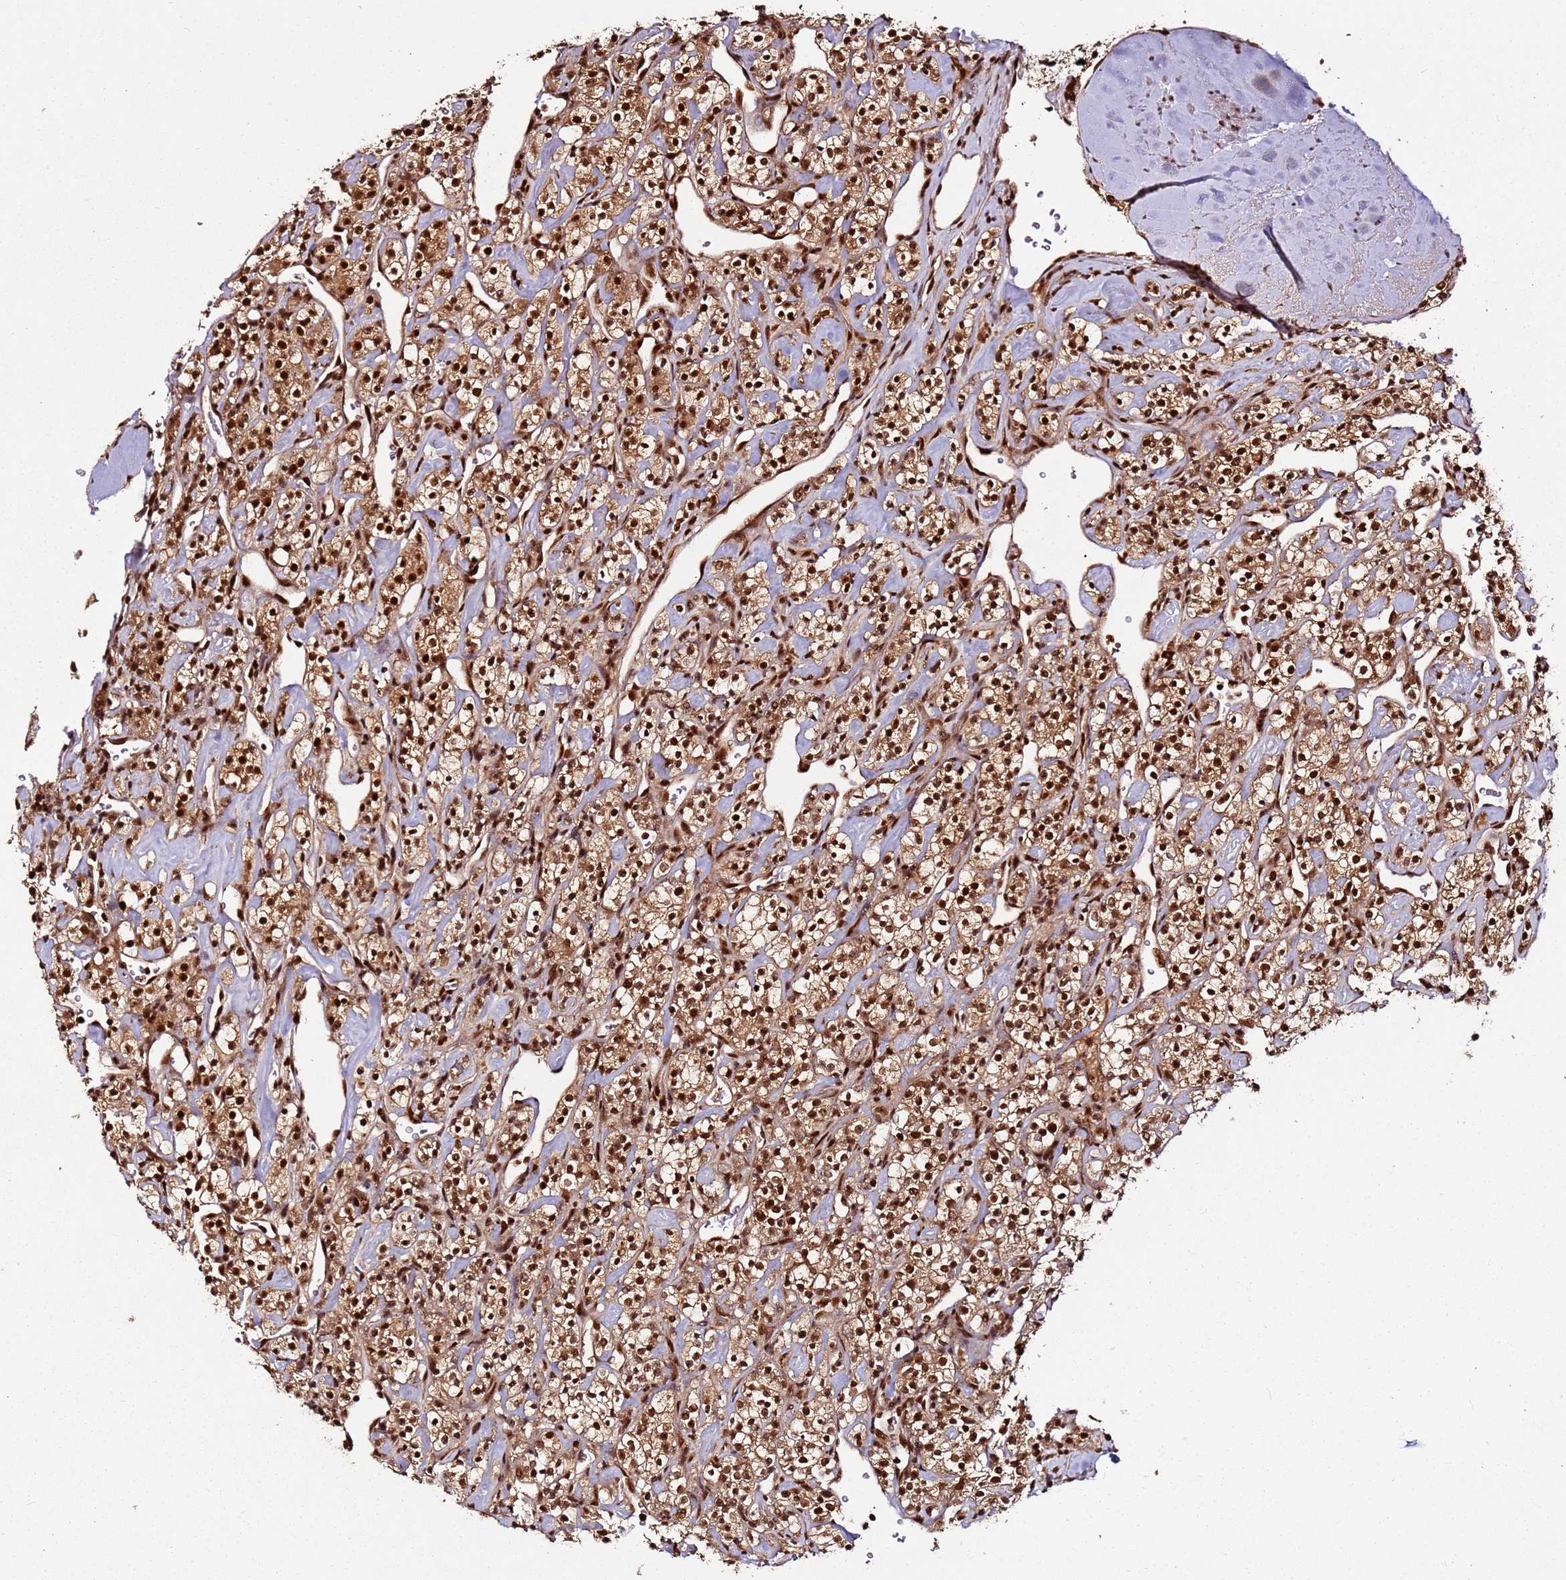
{"staining": {"intensity": "strong", "quantity": ">75%", "location": "cytoplasmic/membranous,nuclear"}, "tissue": "renal cancer", "cell_type": "Tumor cells", "image_type": "cancer", "snomed": [{"axis": "morphology", "description": "Adenocarcinoma, NOS"}, {"axis": "topography", "description": "Kidney"}], "caption": "Immunohistochemistry (IHC) histopathology image of neoplastic tissue: human renal cancer (adenocarcinoma) stained using immunohistochemistry (IHC) displays high levels of strong protein expression localized specifically in the cytoplasmic/membranous and nuclear of tumor cells, appearing as a cytoplasmic/membranous and nuclear brown color.", "gene": "XRN2", "patient": {"sex": "male", "age": 77}}